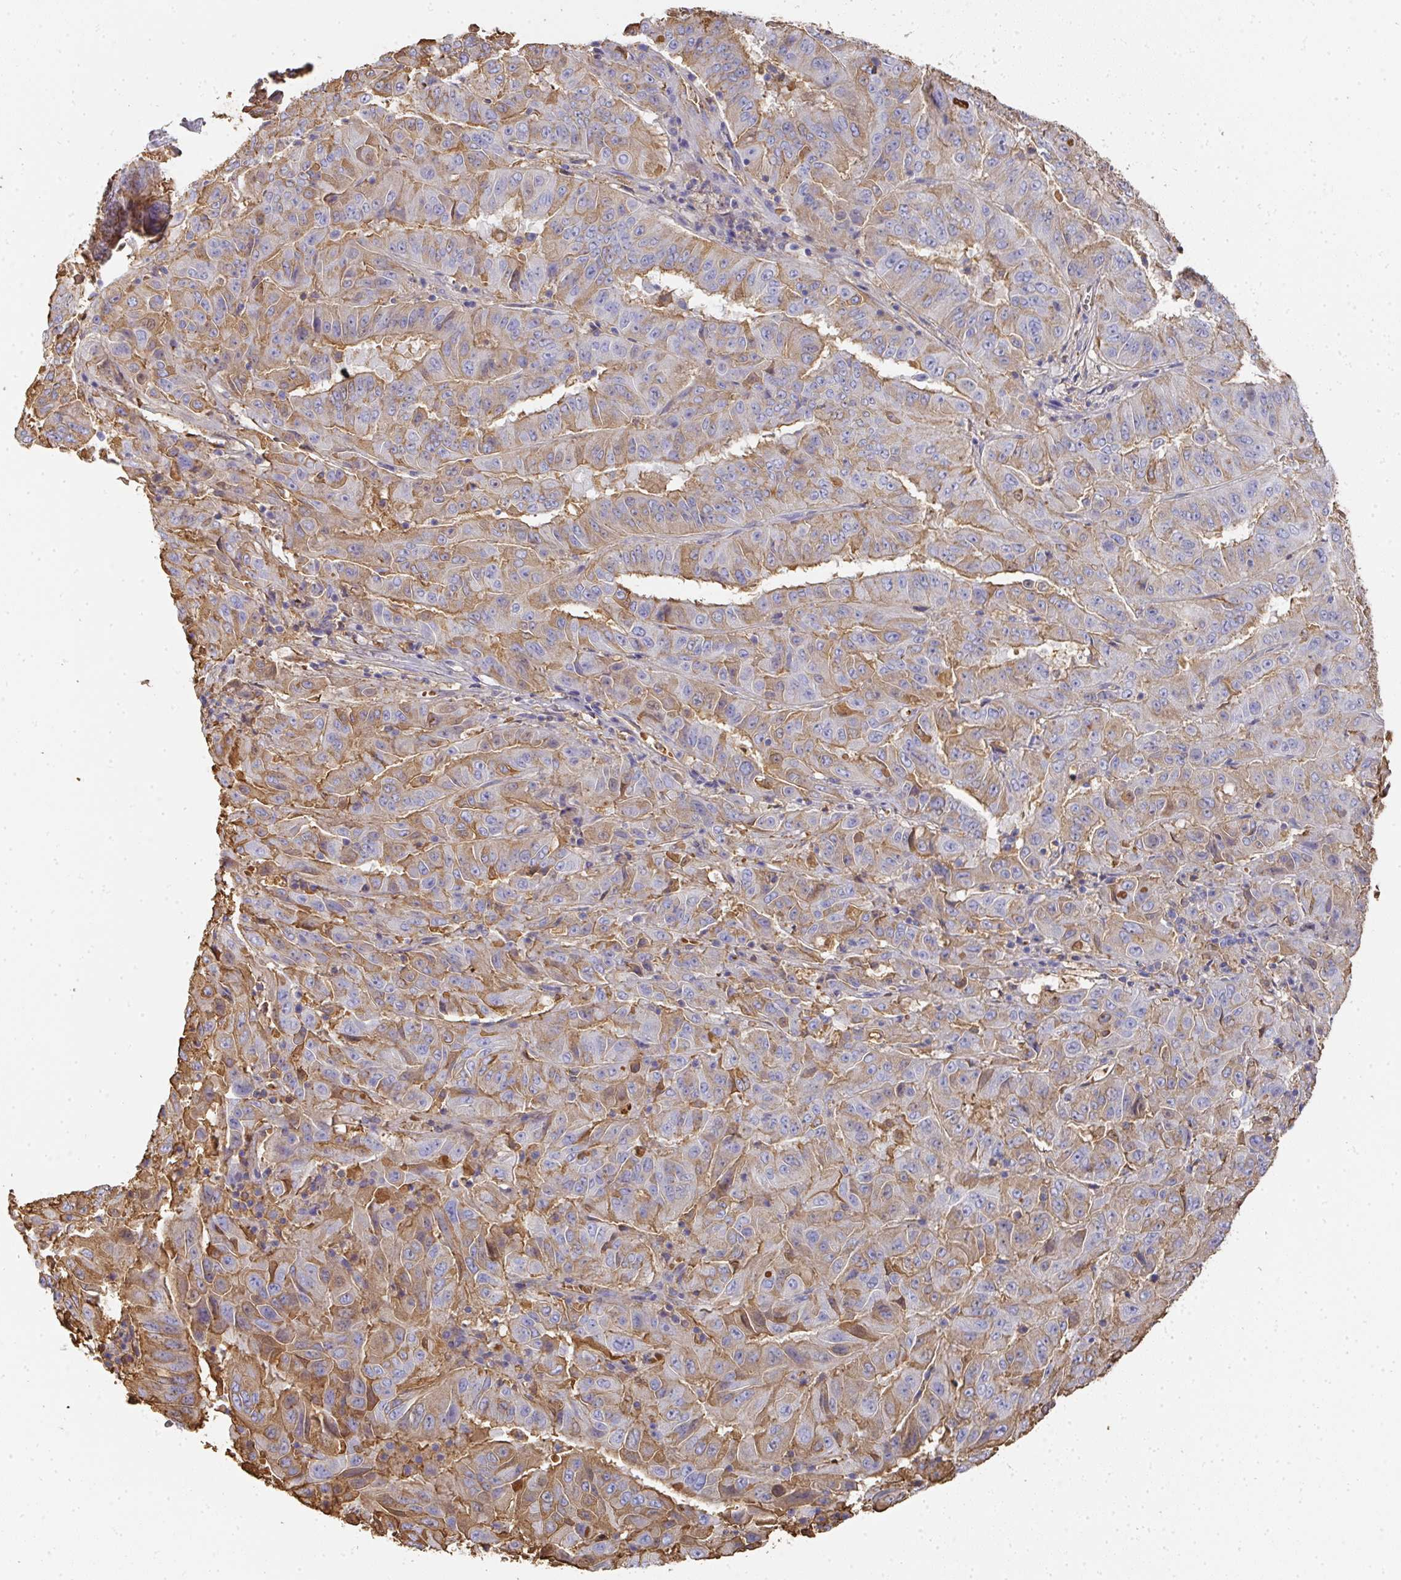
{"staining": {"intensity": "moderate", "quantity": "25%-75%", "location": "cytoplasmic/membranous"}, "tissue": "pancreatic cancer", "cell_type": "Tumor cells", "image_type": "cancer", "snomed": [{"axis": "morphology", "description": "Adenocarcinoma, NOS"}, {"axis": "topography", "description": "Pancreas"}], "caption": "A brown stain highlights moderate cytoplasmic/membranous staining of a protein in human adenocarcinoma (pancreatic) tumor cells.", "gene": "ALB", "patient": {"sex": "male", "age": 63}}